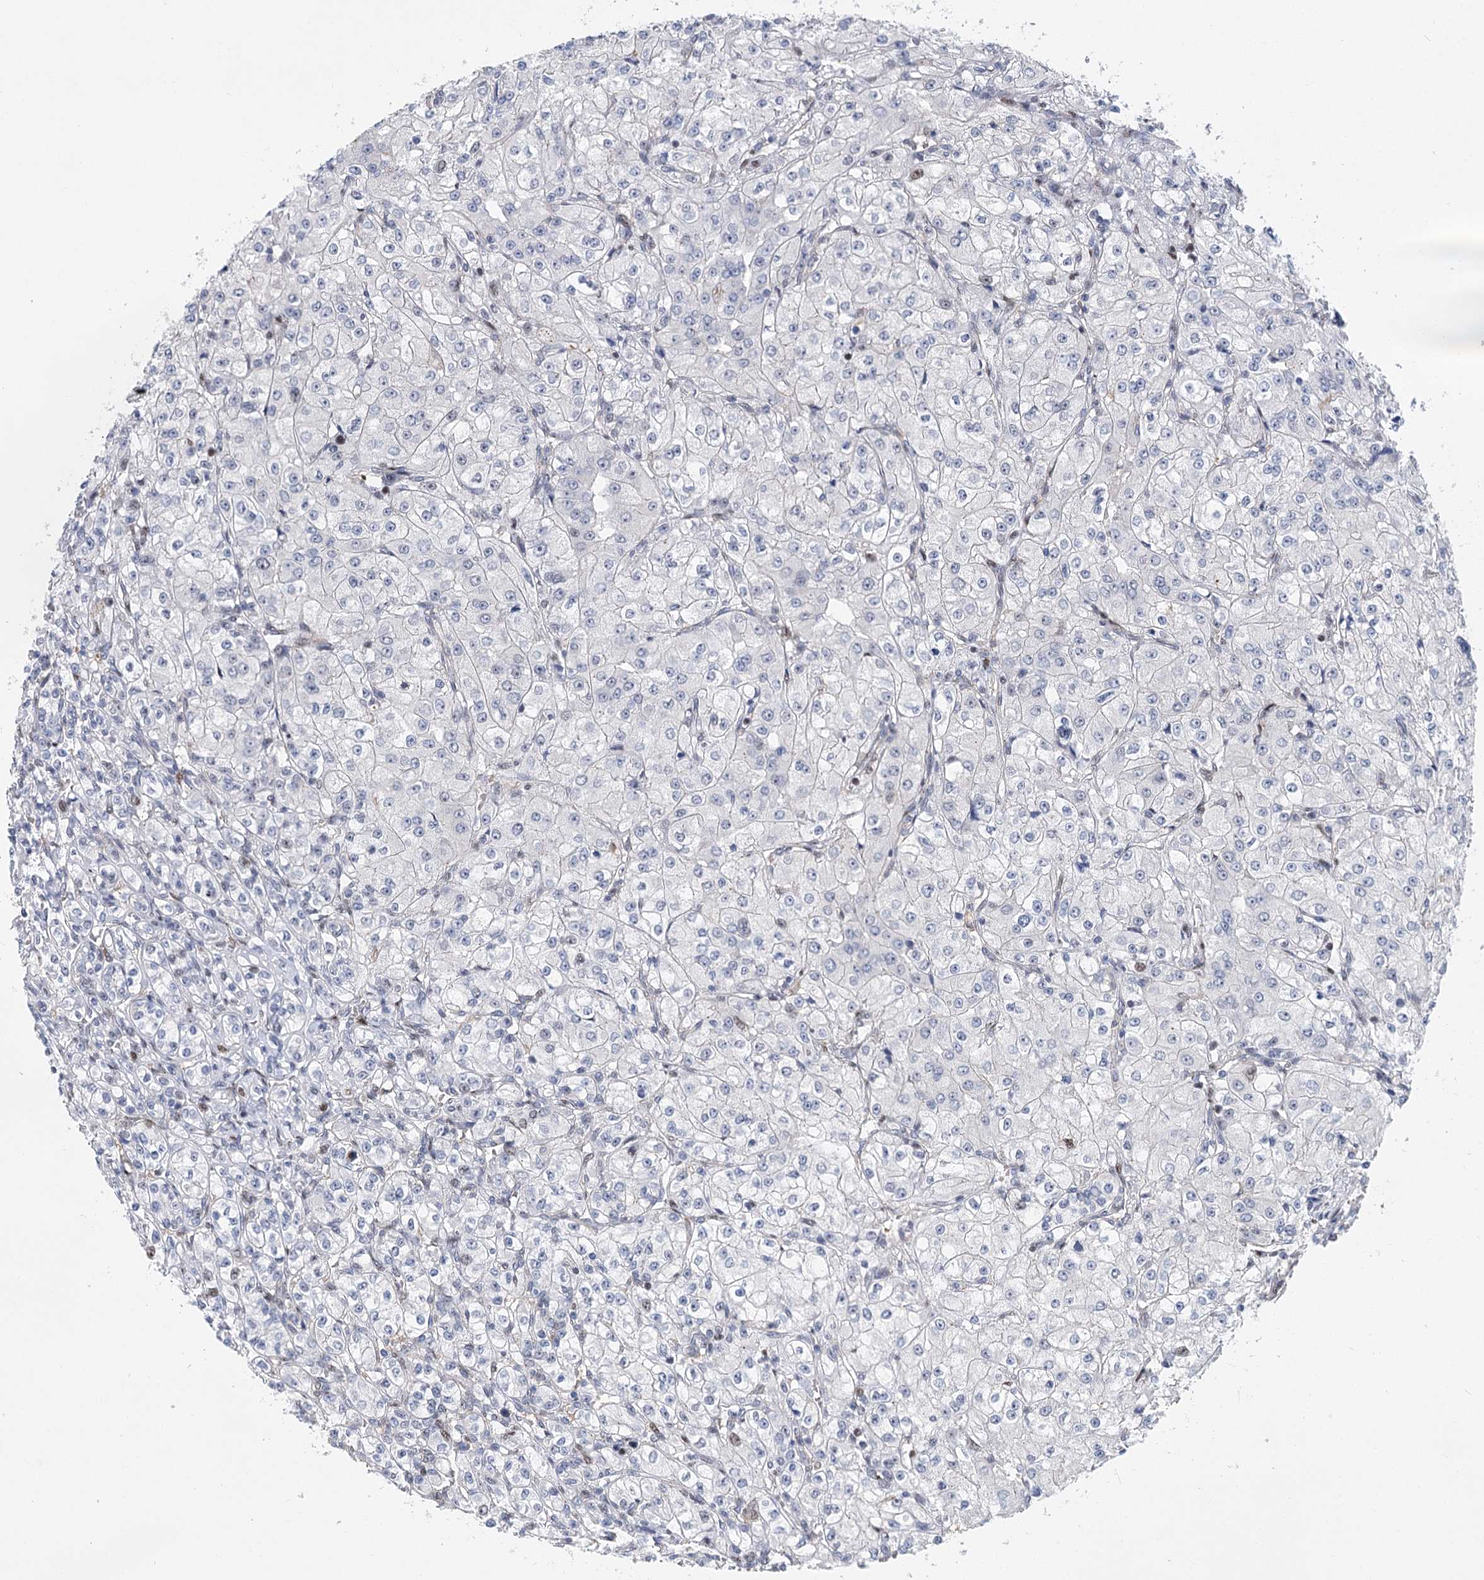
{"staining": {"intensity": "weak", "quantity": "<25%", "location": "nuclear"}, "tissue": "renal cancer", "cell_type": "Tumor cells", "image_type": "cancer", "snomed": [{"axis": "morphology", "description": "Adenocarcinoma, NOS"}, {"axis": "topography", "description": "Kidney"}], "caption": "A high-resolution histopathology image shows IHC staining of adenocarcinoma (renal), which displays no significant expression in tumor cells. (Immunohistochemistry (ihc), brightfield microscopy, high magnification).", "gene": "CAMTA1", "patient": {"sex": "male", "age": 77}}